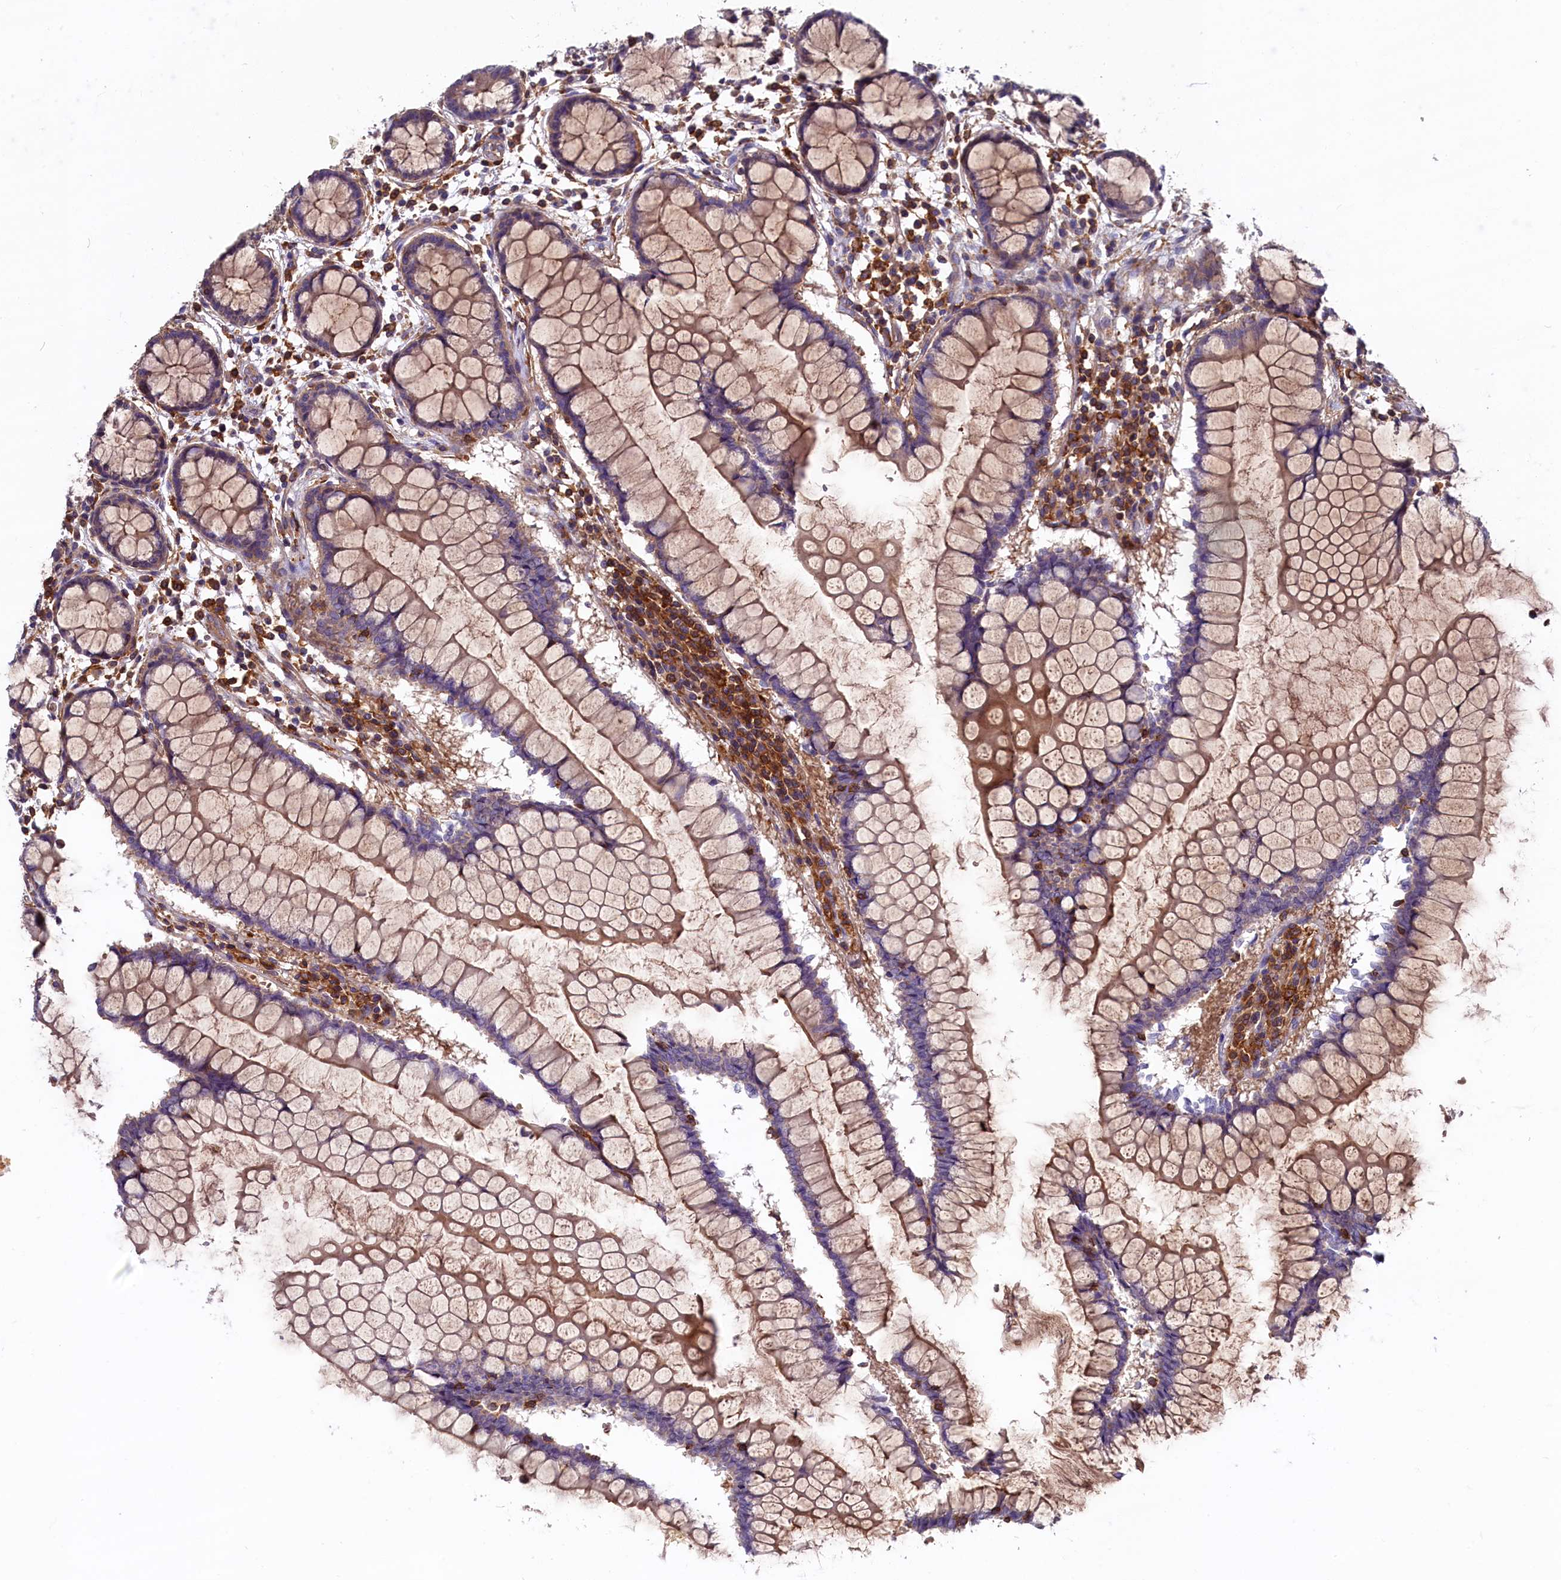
{"staining": {"intensity": "negative", "quantity": "none", "location": "none"}, "tissue": "colon", "cell_type": "Endothelial cells", "image_type": "normal", "snomed": [{"axis": "morphology", "description": "Normal tissue, NOS"}, {"axis": "morphology", "description": "Adenocarcinoma, NOS"}, {"axis": "topography", "description": "Colon"}], "caption": "Immunohistochemistry of normal colon displays no positivity in endothelial cells.", "gene": "MYO9B", "patient": {"sex": "female", "age": 55}}